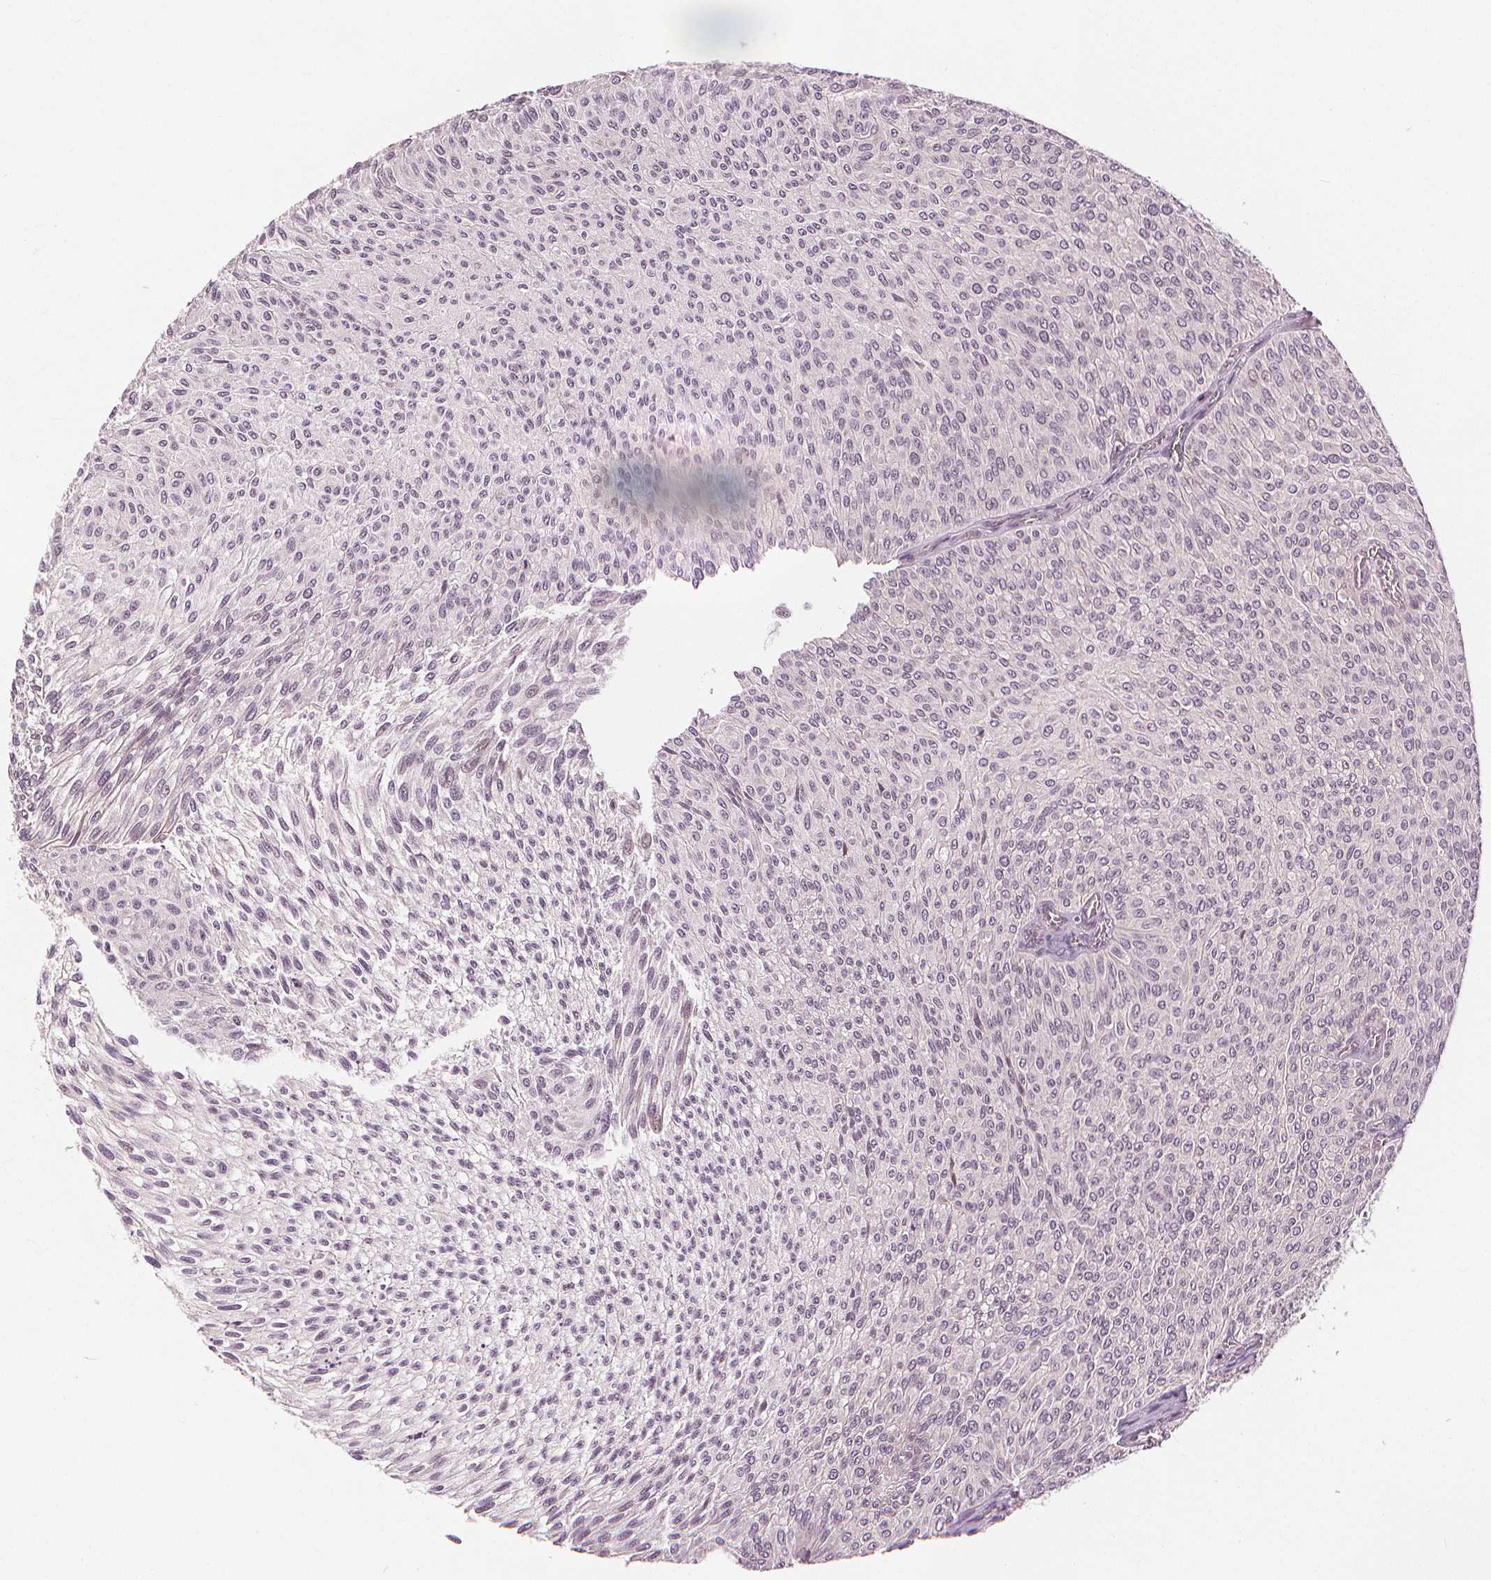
{"staining": {"intensity": "negative", "quantity": "none", "location": "none"}, "tissue": "urothelial cancer", "cell_type": "Tumor cells", "image_type": "cancer", "snomed": [{"axis": "morphology", "description": "Urothelial carcinoma, Low grade"}, {"axis": "topography", "description": "Urinary bladder"}], "caption": "DAB immunohistochemical staining of human urothelial cancer demonstrates no significant staining in tumor cells.", "gene": "SLC34A1", "patient": {"sex": "male", "age": 91}}